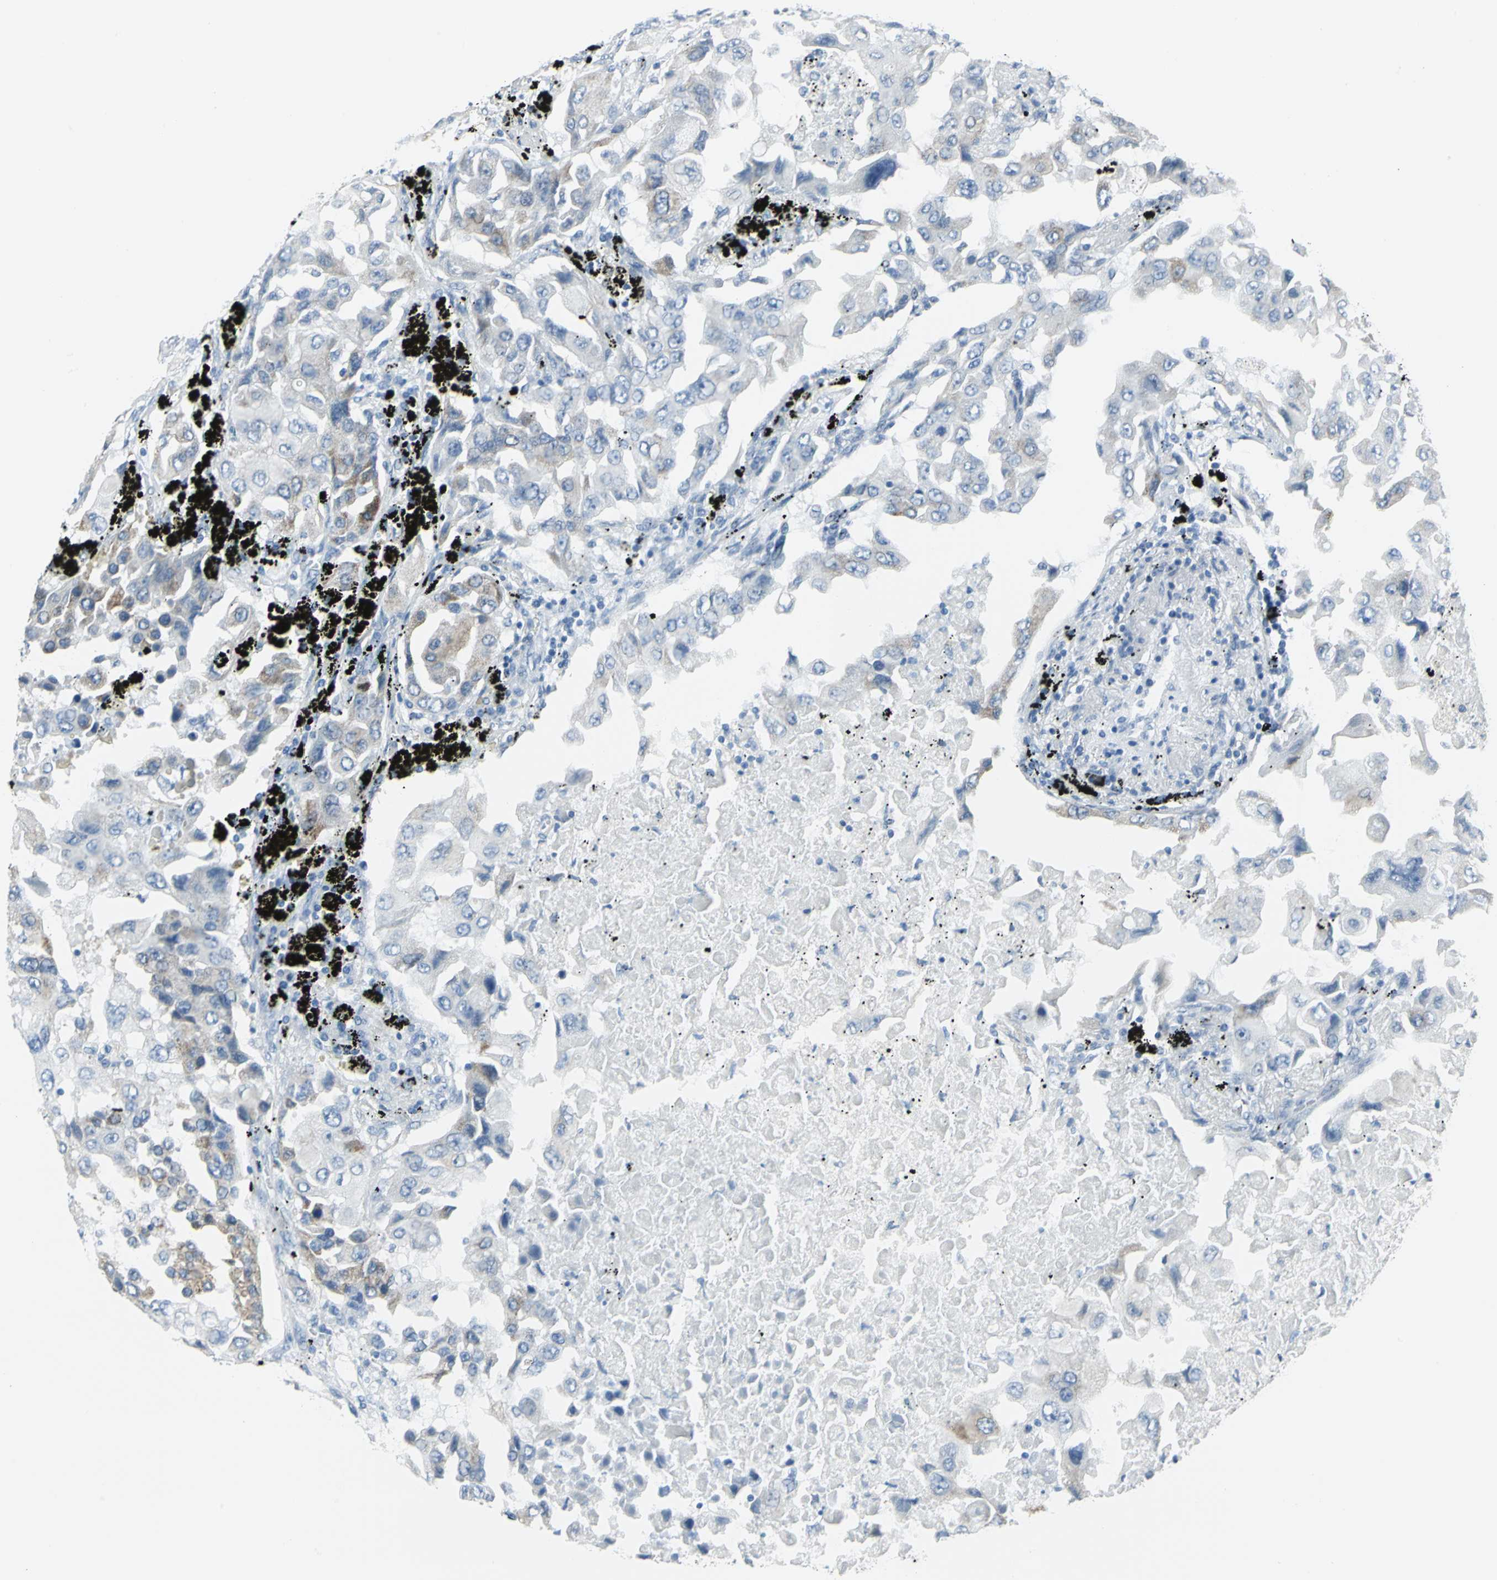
{"staining": {"intensity": "moderate", "quantity": "<25%", "location": "cytoplasmic/membranous"}, "tissue": "lung cancer", "cell_type": "Tumor cells", "image_type": "cancer", "snomed": [{"axis": "morphology", "description": "Adenocarcinoma, NOS"}, {"axis": "topography", "description": "Lung"}], "caption": "Immunohistochemical staining of lung cancer shows low levels of moderate cytoplasmic/membranous protein expression in approximately <25% of tumor cells. The protein is shown in brown color, while the nuclei are stained blue.", "gene": "CYB5A", "patient": {"sex": "female", "age": 65}}